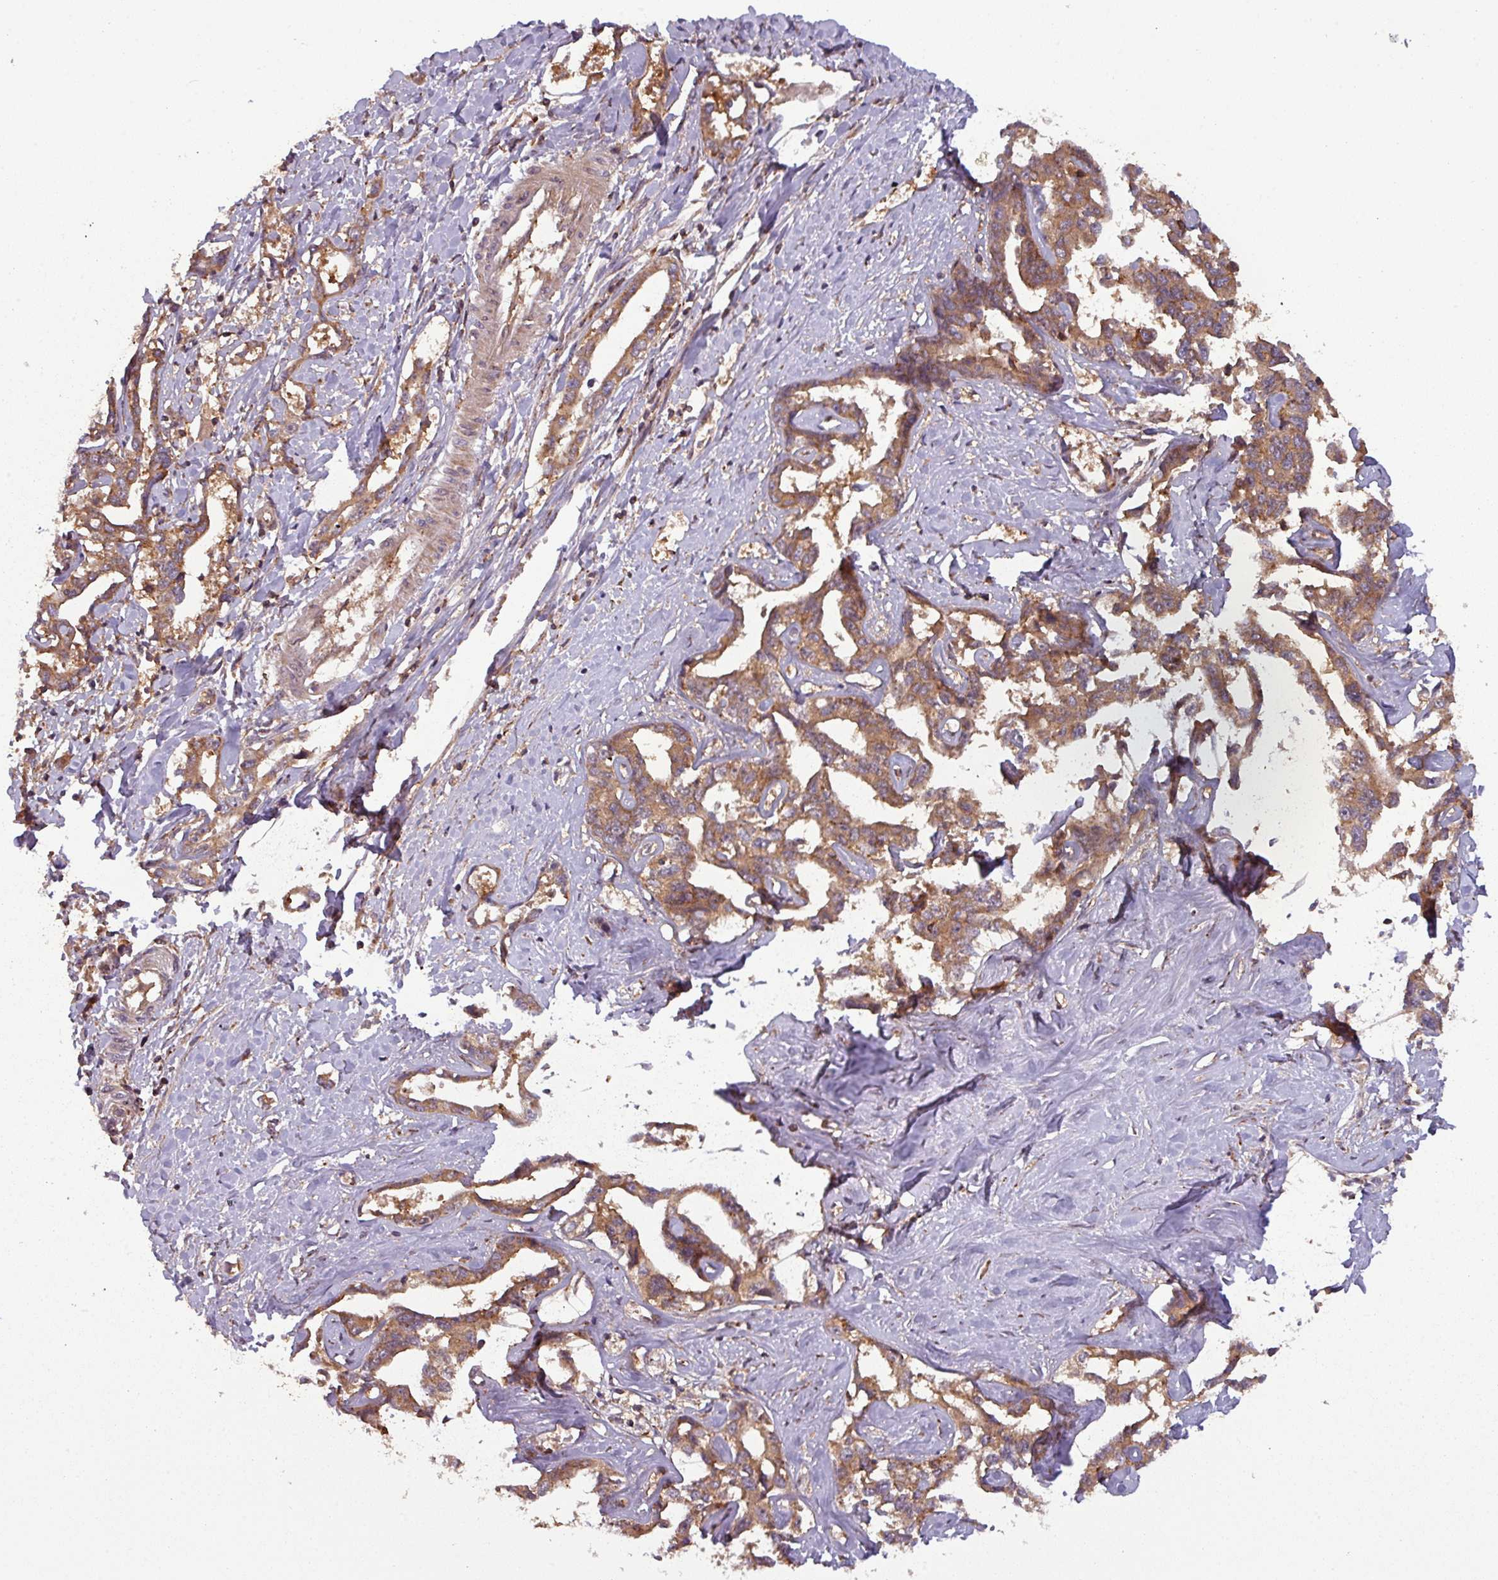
{"staining": {"intensity": "moderate", "quantity": ">75%", "location": "cytoplasmic/membranous"}, "tissue": "liver cancer", "cell_type": "Tumor cells", "image_type": "cancer", "snomed": [{"axis": "morphology", "description": "Cholangiocarcinoma"}, {"axis": "topography", "description": "Liver"}], "caption": "IHC staining of liver cholangiocarcinoma, which reveals medium levels of moderate cytoplasmic/membranous staining in approximately >75% of tumor cells indicating moderate cytoplasmic/membranous protein staining. The staining was performed using DAB (brown) for protein detection and nuclei were counterstained in hematoxylin (blue).", "gene": "GSKIP", "patient": {"sex": "male", "age": 59}}